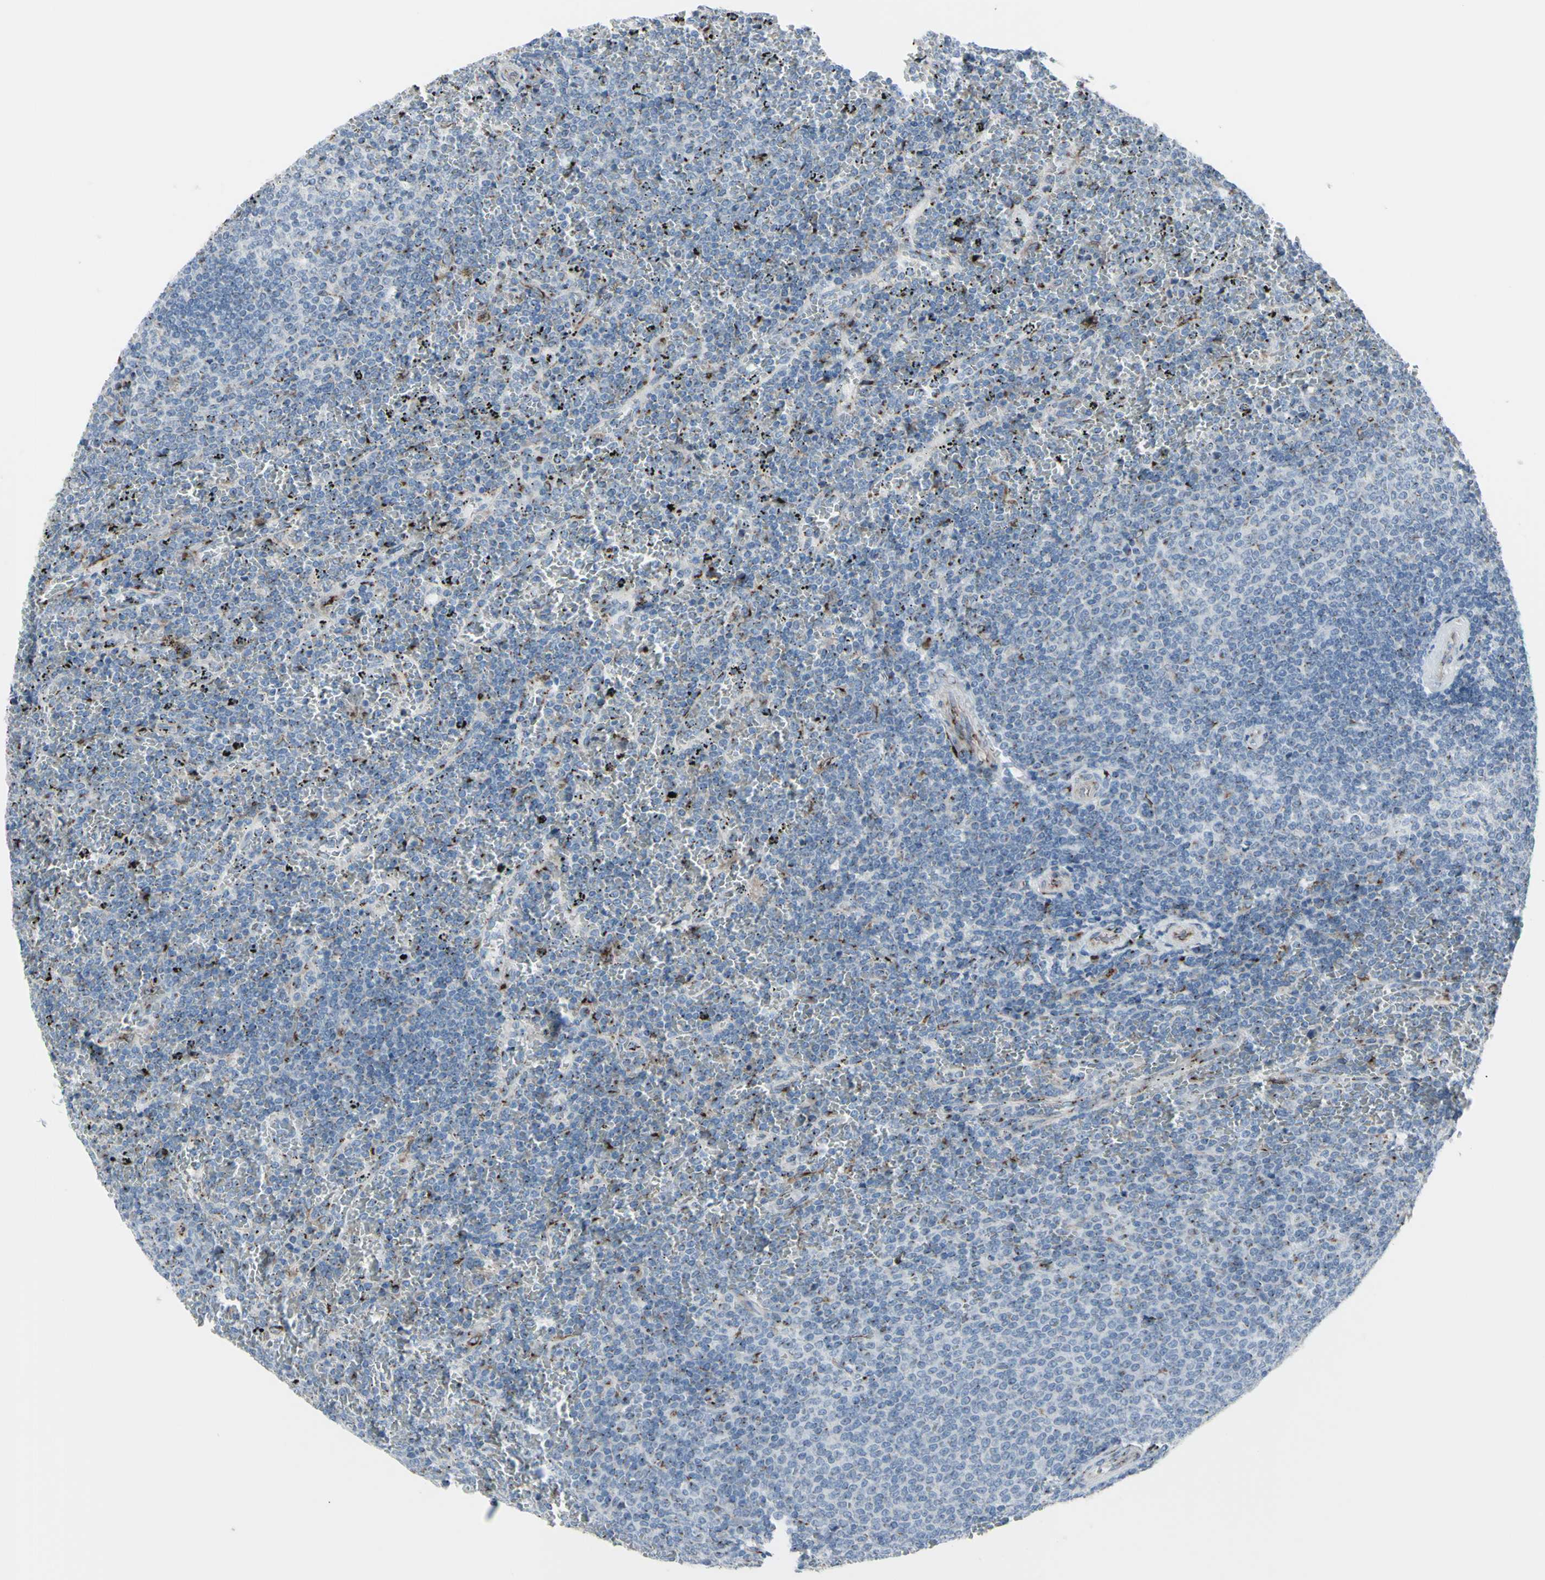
{"staining": {"intensity": "moderate", "quantity": "<25%", "location": "cytoplasmic/membranous"}, "tissue": "lymphoma", "cell_type": "Tumor cells", "image_type": "cancer", "snomed": [{"axis": "morphology", "description": "Malignant lymphoma, non-Hodgkin's type, Low grade"}, {"axis": "topography", "description": "Spleen"}], "caption": "Immunohistochemical staining of lymphoma shows moderate cytoplasmic/membranous protein positivity in about <25% of tumor cells.", "gene": "GLG1", "patient": {"sex": "female", "age": 77}}